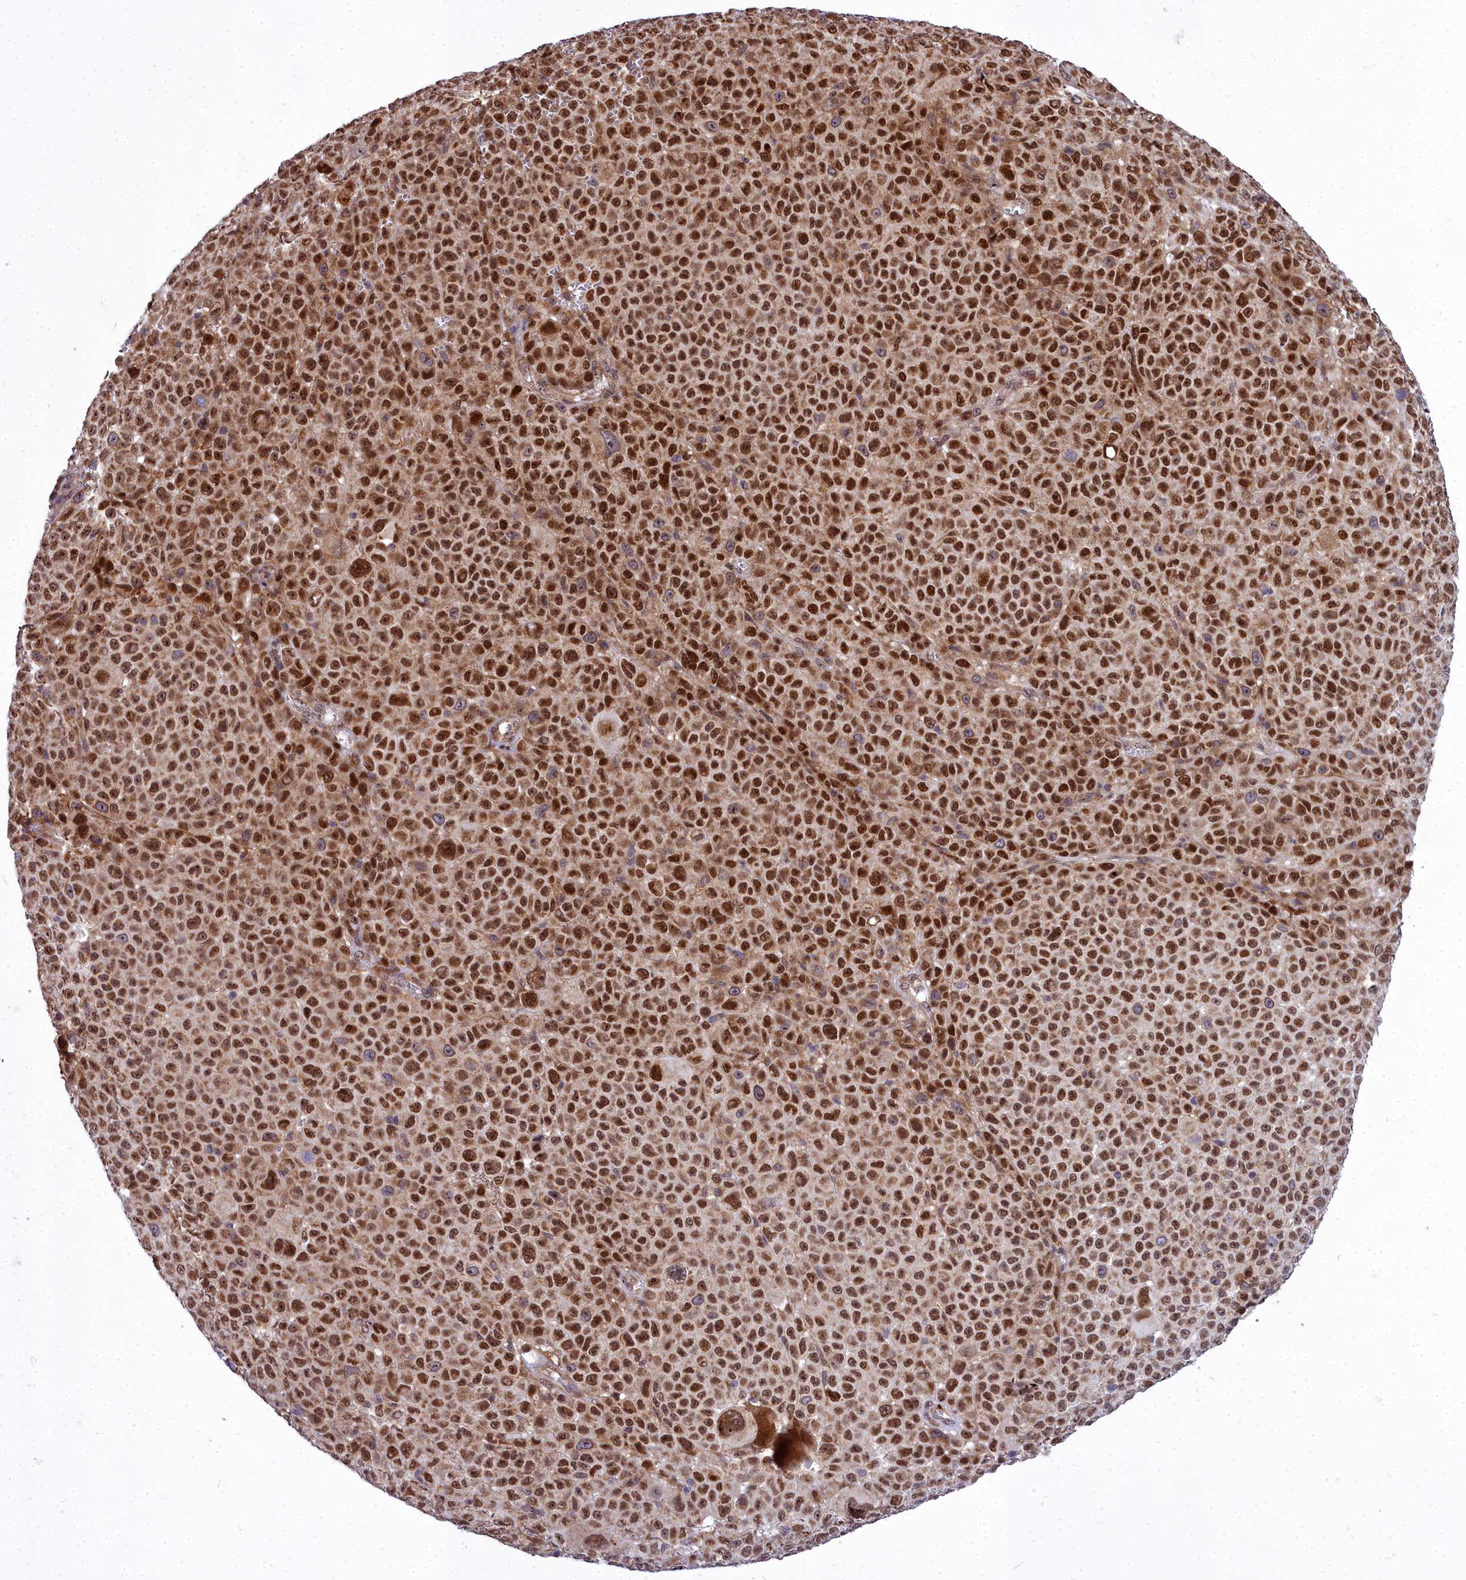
{"staining": {"intensity": "moderate", "quantity": ">75%", "location": "nuclear"}, "tissue": "melanoma", "cell_type": "Tumor cells", "image_type": "cancer", "snomed": [{"axis": "morphology", "description": "Malignant melanoma, NOS"}, {"axis": "topography", "description": "Skin"}], "caption": "An image of melanoma stained for a protein reveals moderate nuclear brown staining in tumor cells.", "gene": "ABCB8", "patient": {"sex": "female", "age": 94}}